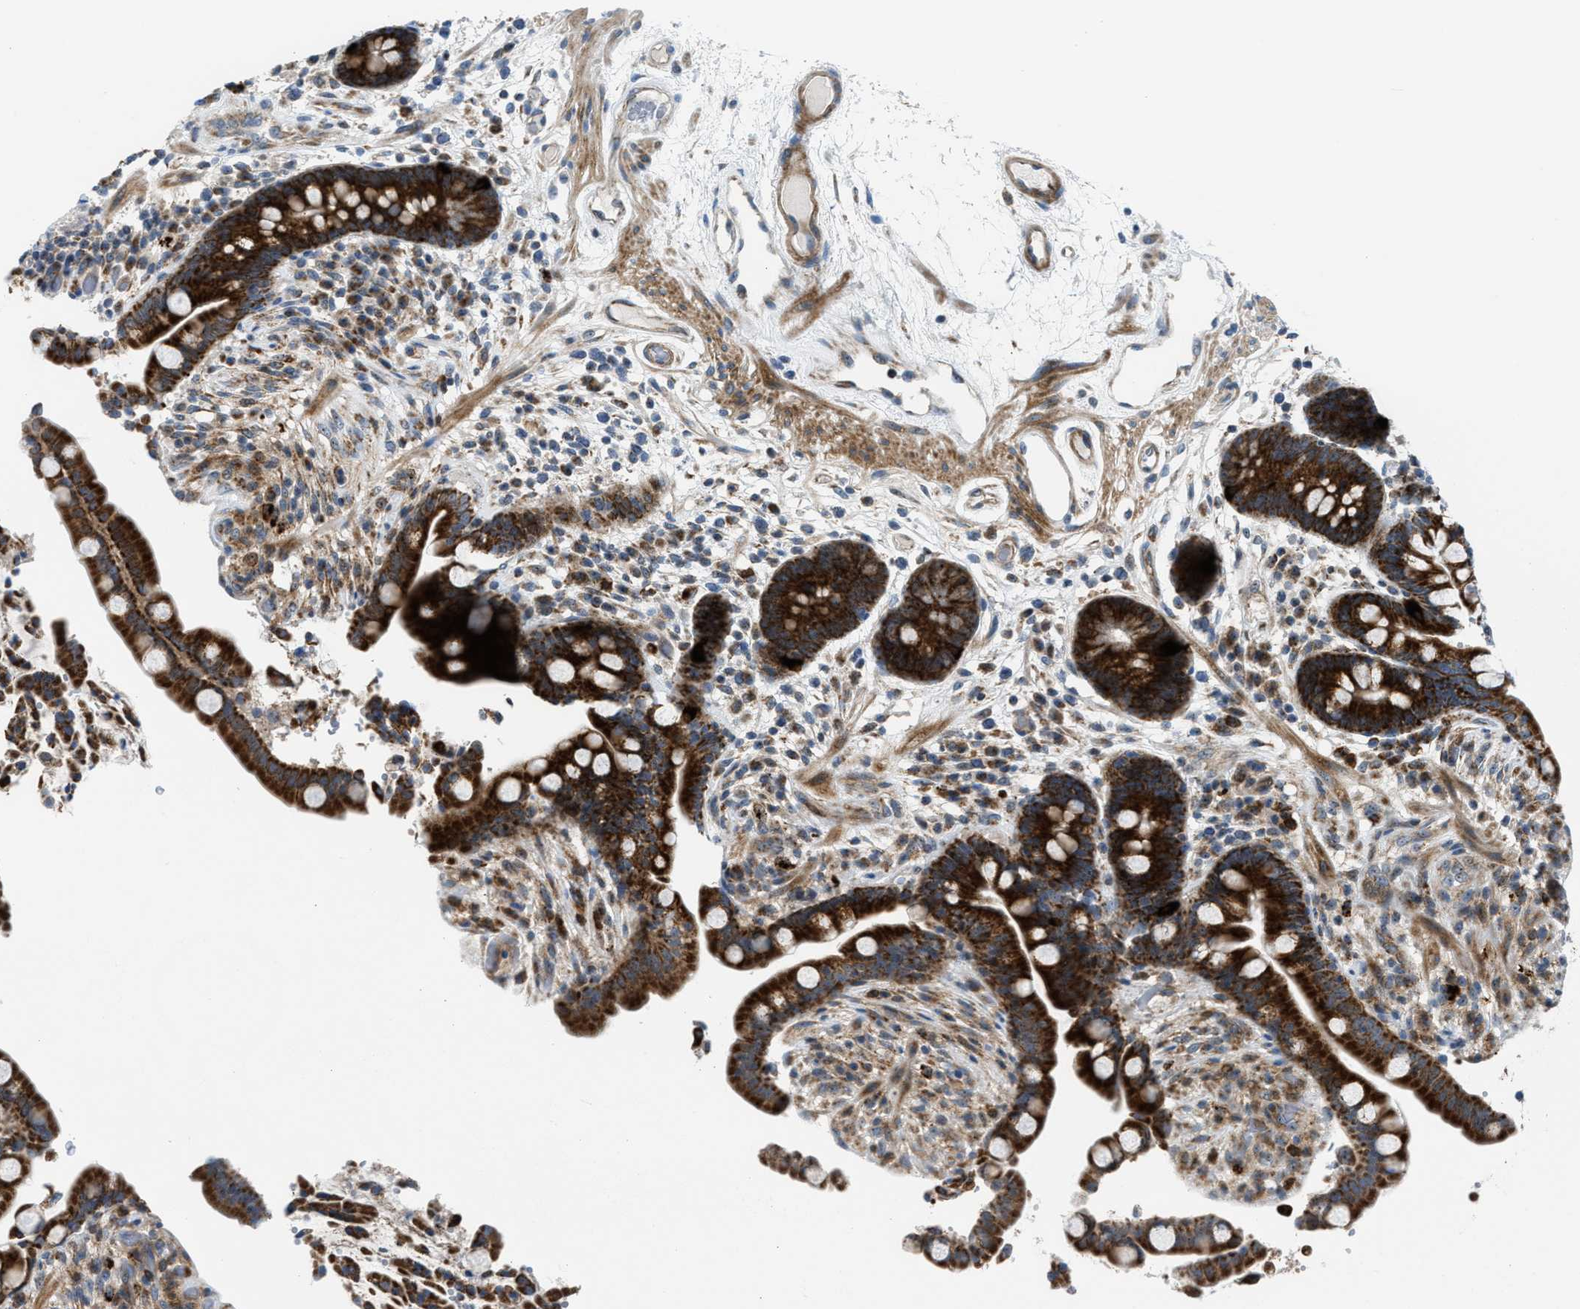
{"staining": {"intensity": "weak", "quantity": "25%-75%", "location": "cytoplasmic/membranous"}, "tissue": "colon", "cell_type": "Endothelial cells", "image_type": "normal", "snomed": [{"axis": "morphology", "description": "Normal tissue, NOS"}, {"axis": "topography", "description": "Colon"}], "caption": "Weak cytoplasmic/membranous positivity for a protein is identified in about 25%-75% of endothelial cells of normal colon using immunohistochemistry (IHC).", "gene": "TPH1", "patient": {"sex": "male", "age": 73}}